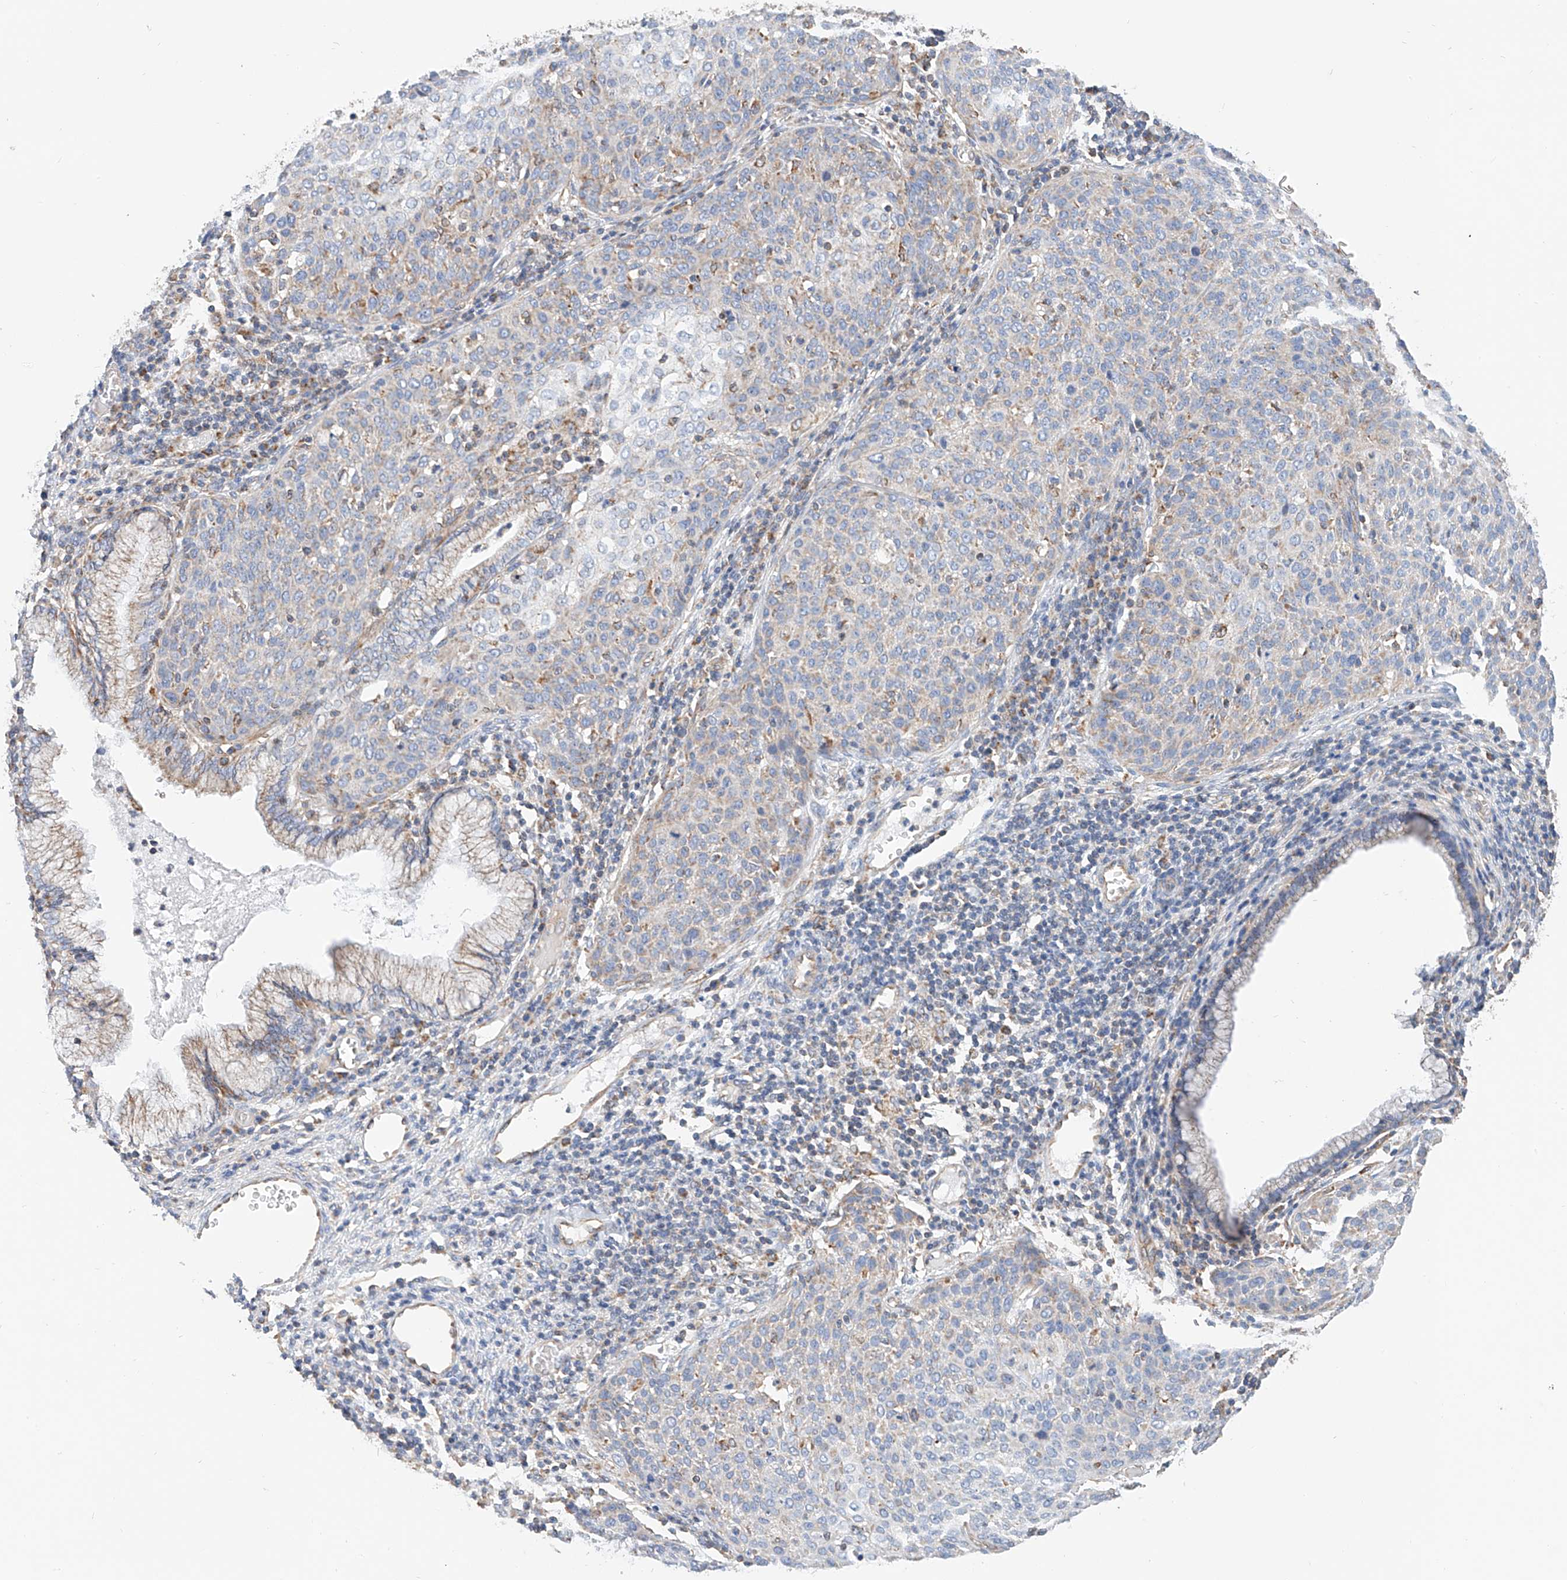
{"staining": {"intensity": "negative", "quantity": "none", "location": "none"}, "tissue": "cervical cancer", "cell_type": "Tumor cells", "image_type": "cancer", "snomed": [{"axis": "morphology", "description": "Squamous cell carcinoma, NOS"}, {"axis": "topography", "description": "Cervix"}], "caption": "The histopathology image exhibits no significant positivity in tumor cells of cervical squamous cell carcinoma.", "gene": "NDUFV3", "patient": {"sex": "female", "age": 38}}